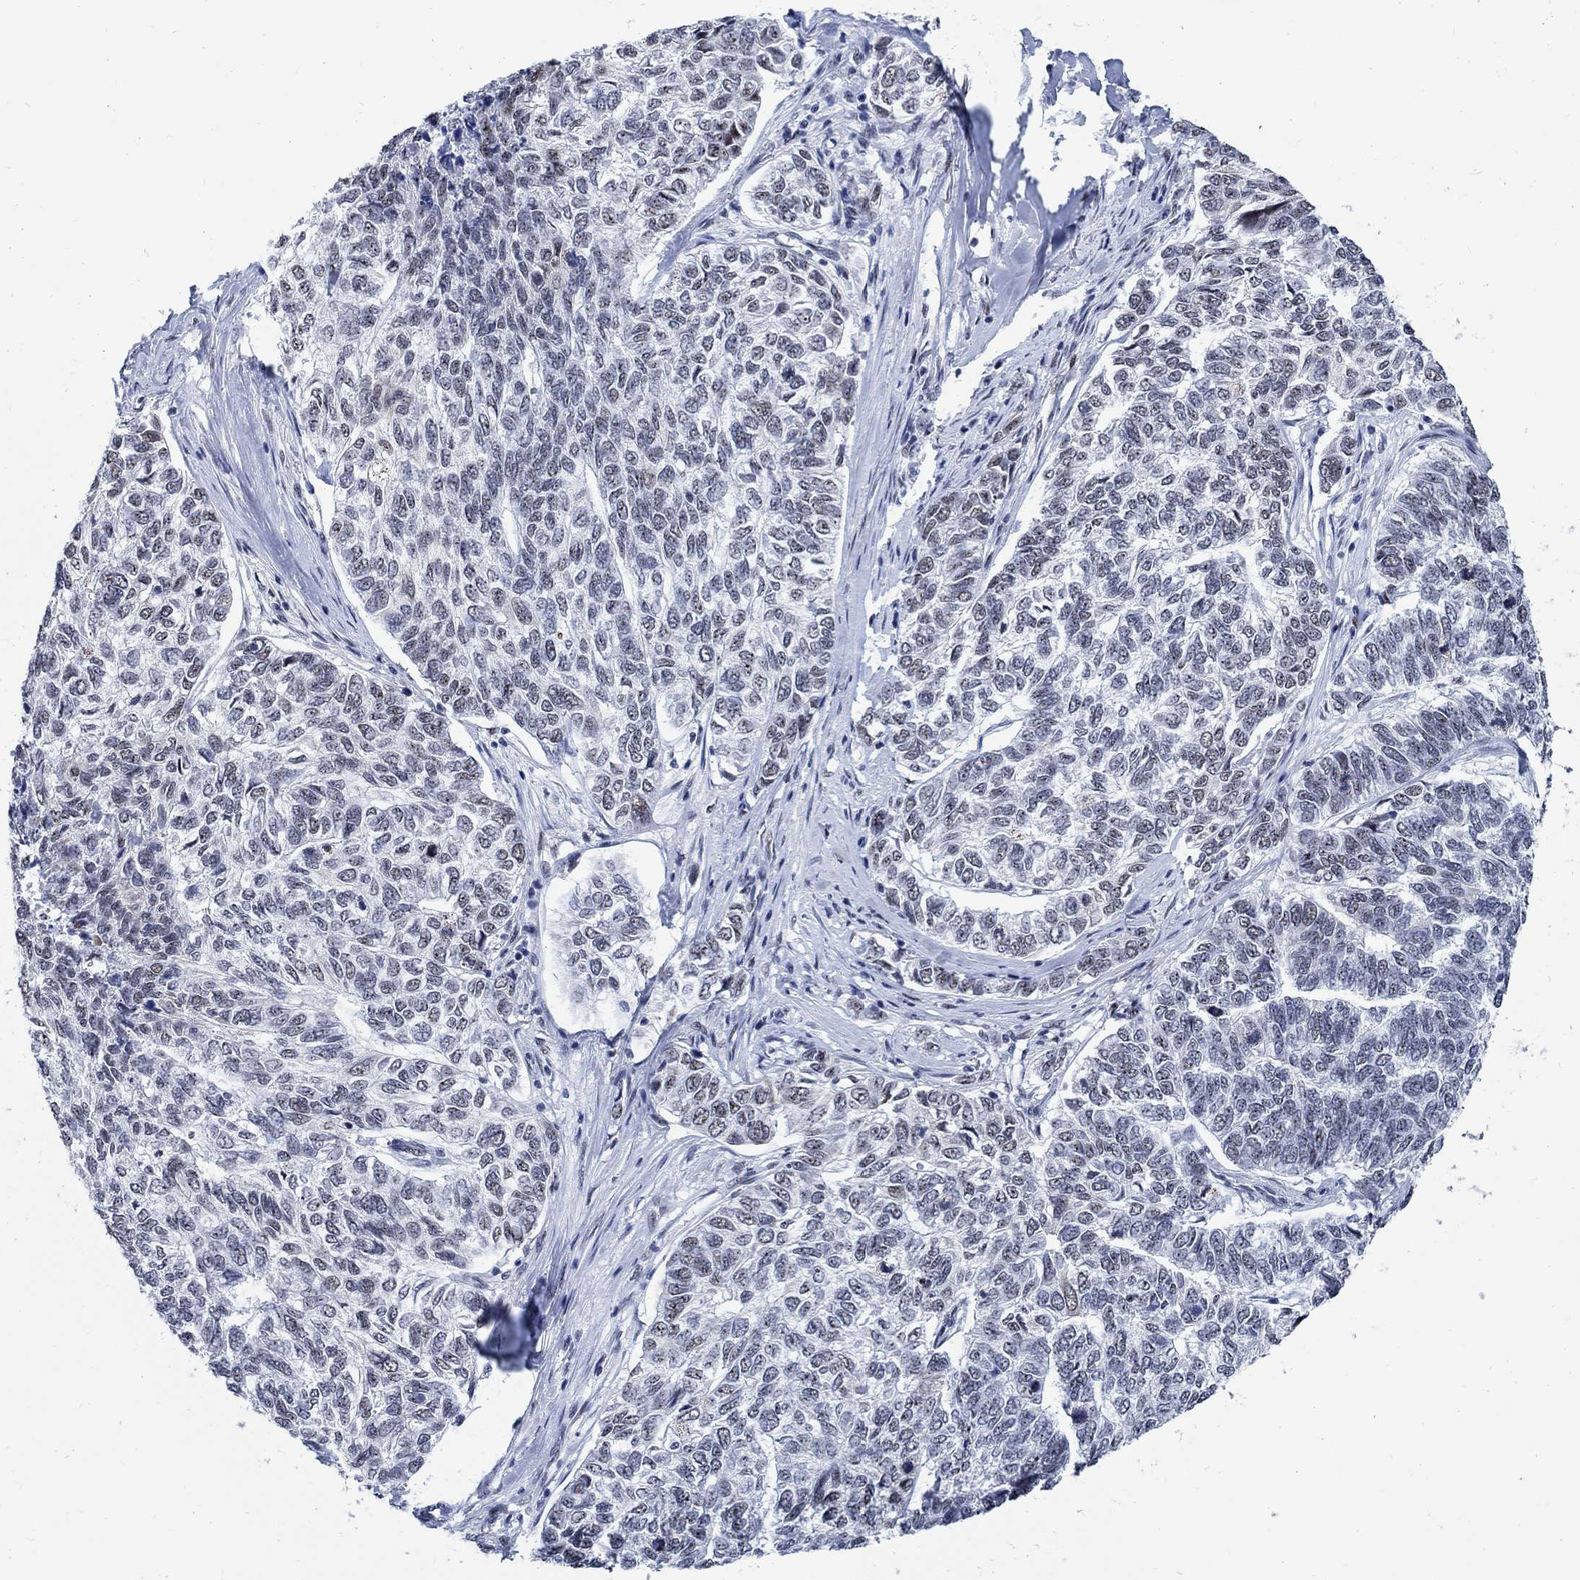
{"staining": {"intensity": "weak", "quantity": "<25%", "location": "nuclear"}, "tissue": "skin cancer", "cell_type": "Tumor cells", "image_type": "cancer", "snomed": [{"axis": "morphology", "description": "Basal cell carcinoma"}, {"axis": "topography", "description": "Skin"}], "caption": "Immunohistochemical staining of human skin basal cell carcinoma demonstrates no significant expression in tumor cells.", "gene": "DLK1", "patient": {"sex": "female", "age": 65}}